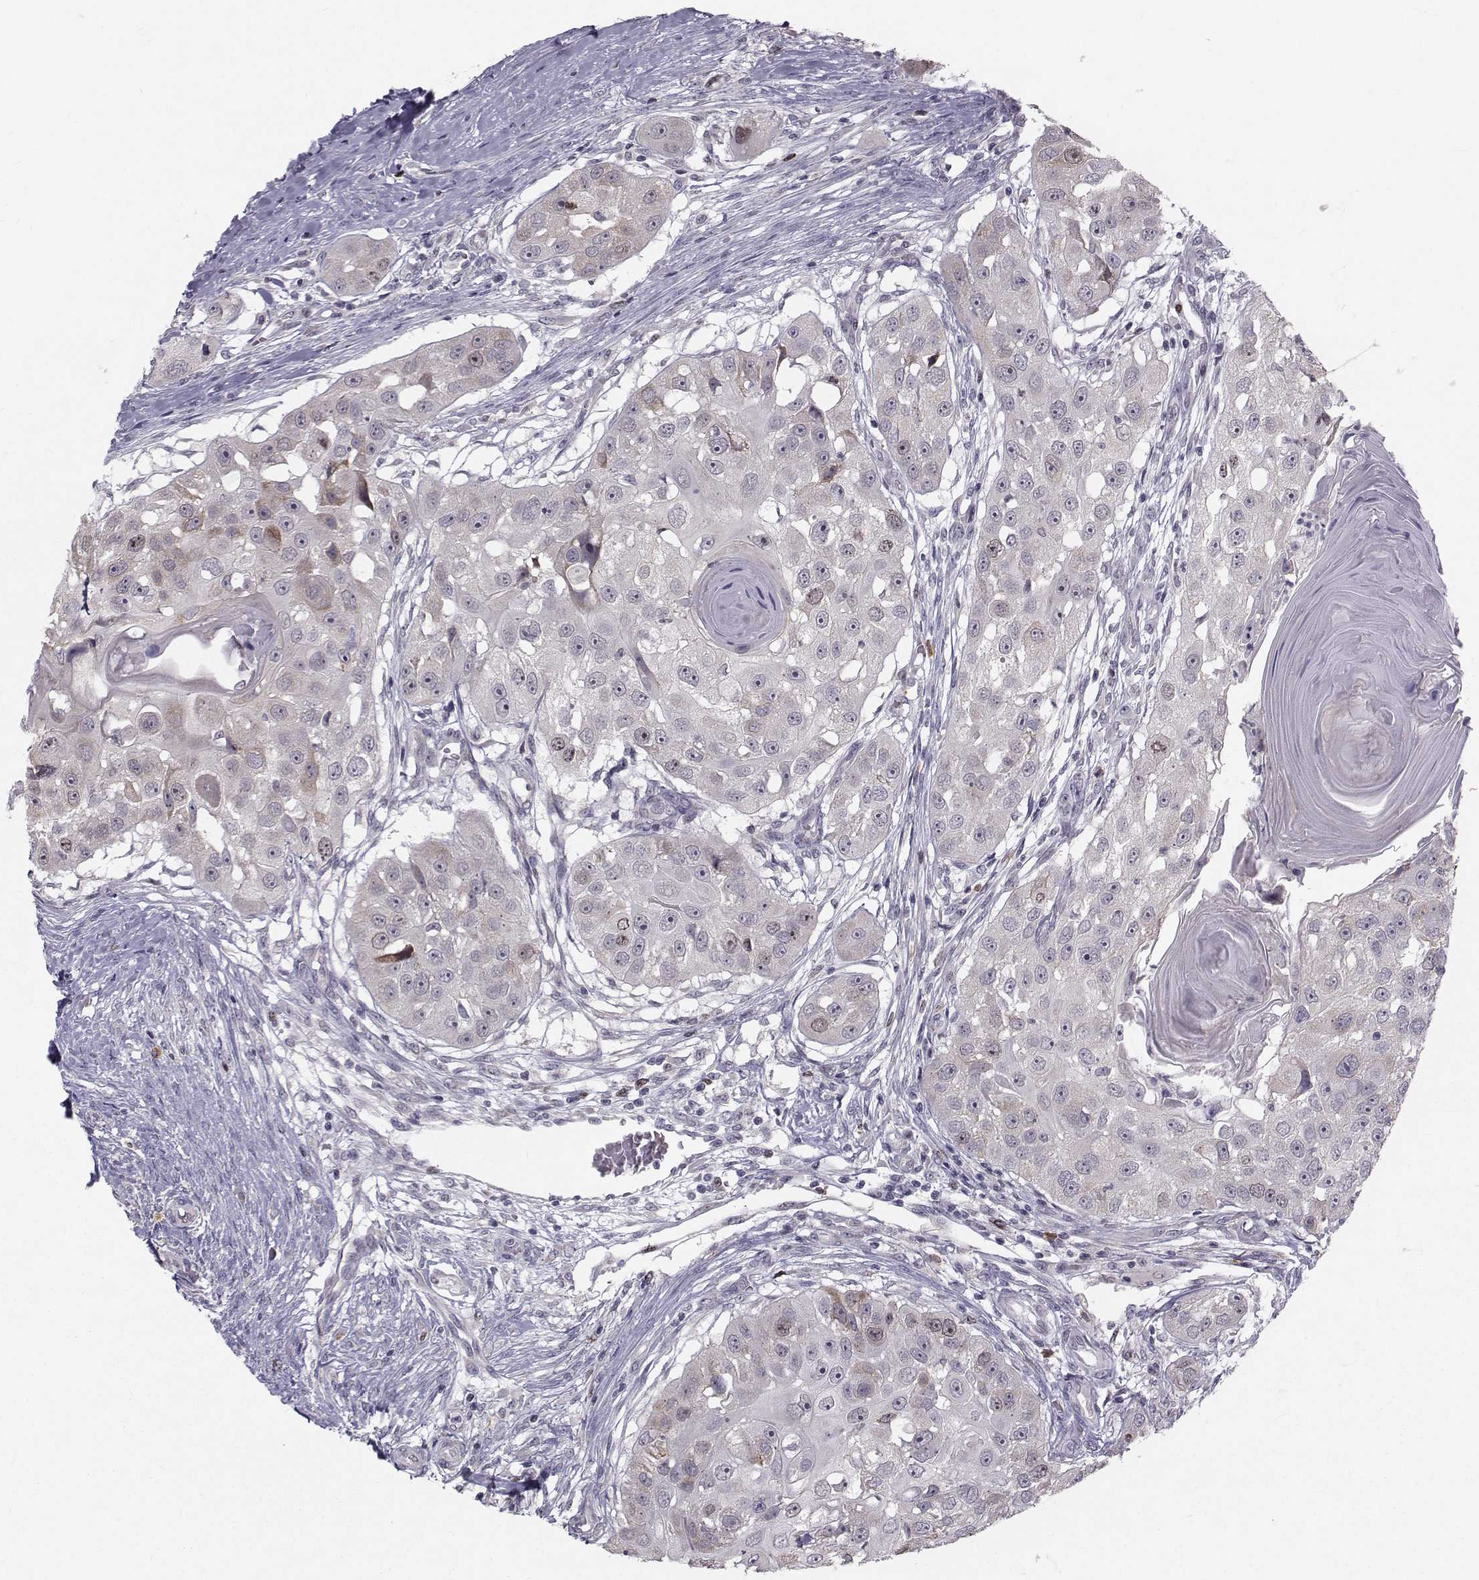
{"staining": {"intensity": "weak", "quantity": "<25%", "location": "cytoplasmic/membranous"}, "tissue": "head and neck cancer", "cell_type": "Tumor cells", "image_type": "cancer", "snomed": [{"axis": "morphology", "description": "Squamous cell carcinoma, NOS"}, {"axis": "topography", "description": "Head-Neck"}], "caption": "Immunohistochemistry (IHC) of head and neck cancer (squamous cell carcinoma) displays no staining in tumor cells.", "gene": "LRP8", "patient": {"sex": "male", "age": 51}}